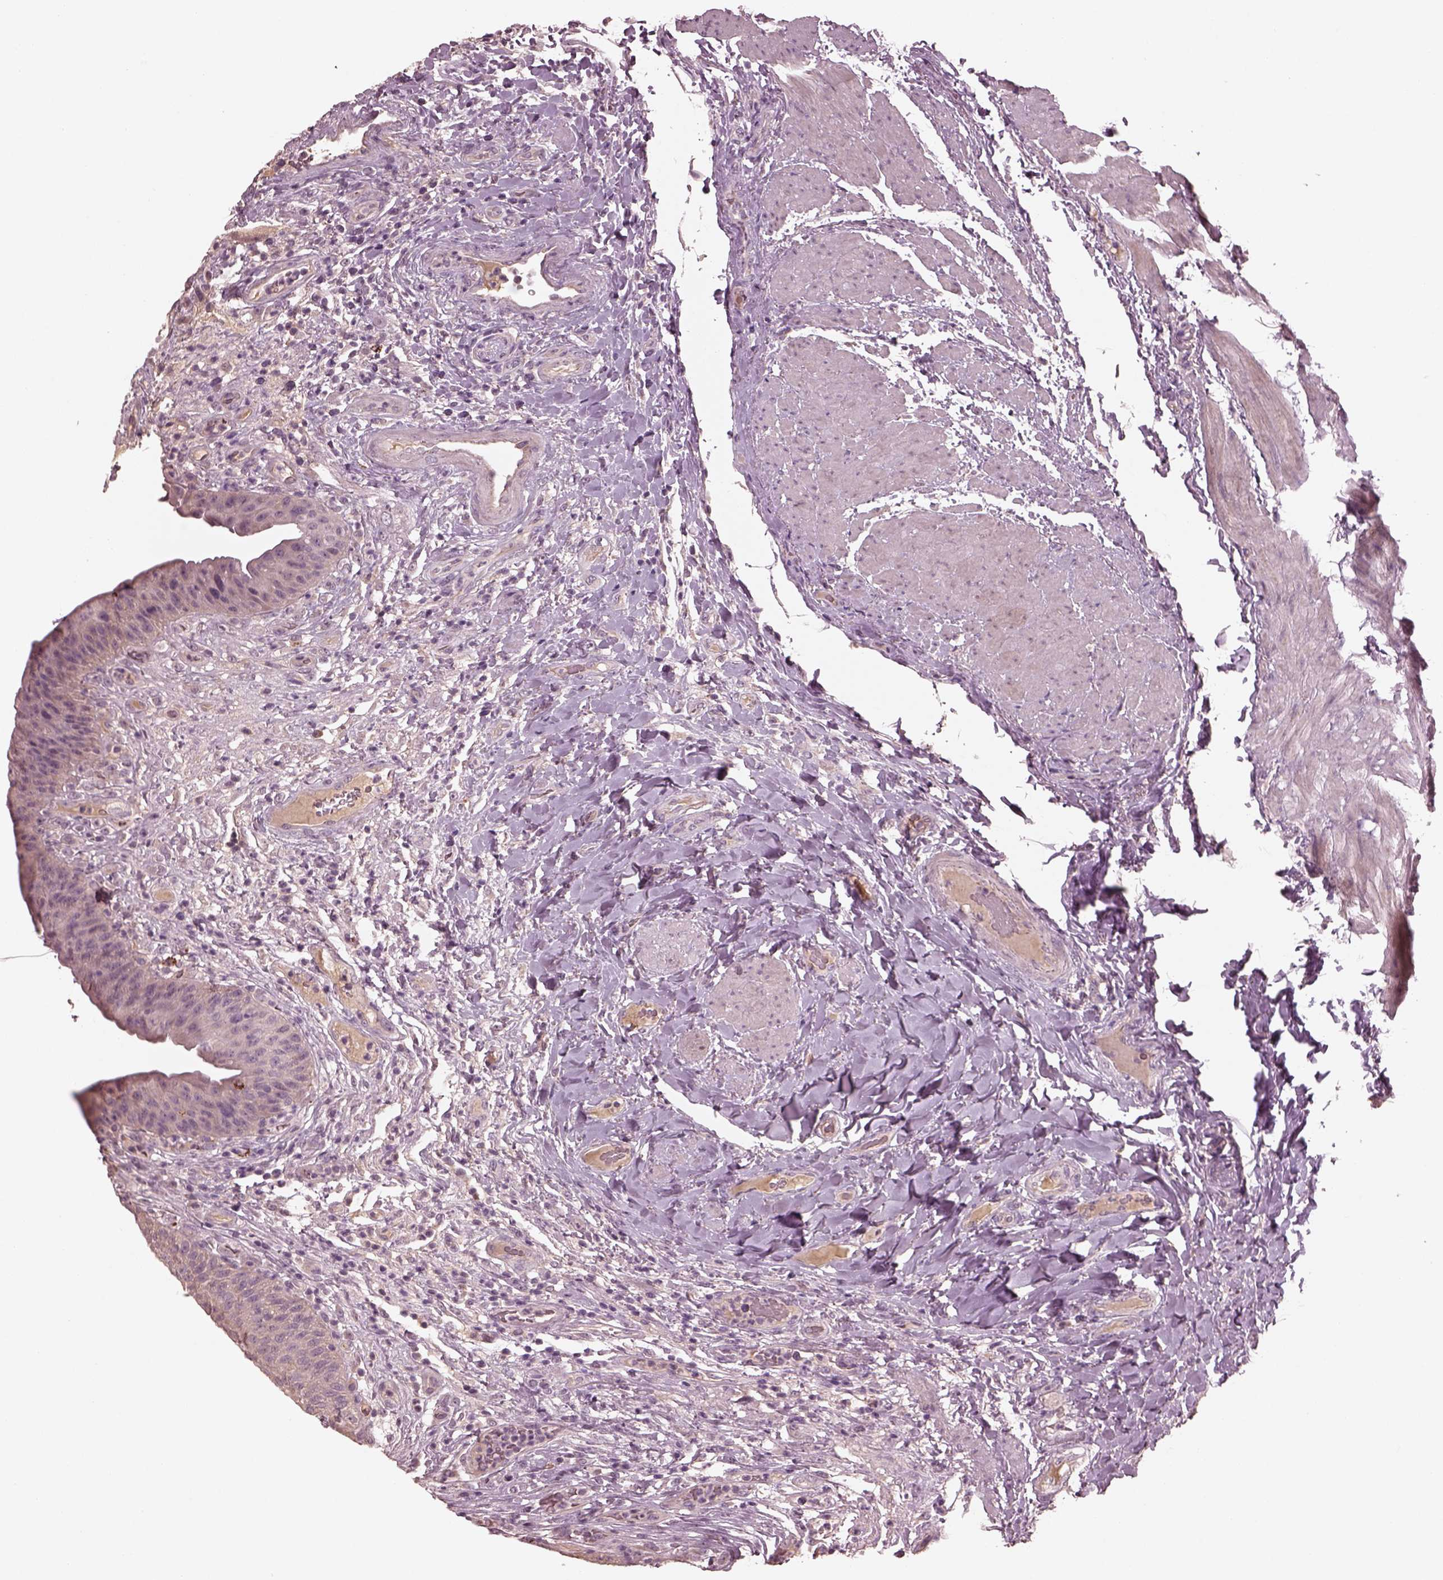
{"staining": {"intensity": "negative", "quantity": "none", "location": "none"}, "tissue": "urinary bladder", "cell_type": "Urothelial cells", "image_type": "normal", "snomed": [{"axis": "morphology", "description": "Normal tissue, NOS"}, {"axis": "topography", "description": "Urinary bladder"}], "caption": "IHC micrograph of unremarkable human urinary bladder stained for a protein (brown), which exhibits no expression in urothelial cells.", "gene": "VWA5B1", "patient": {"sex": "male", "age": 66}}